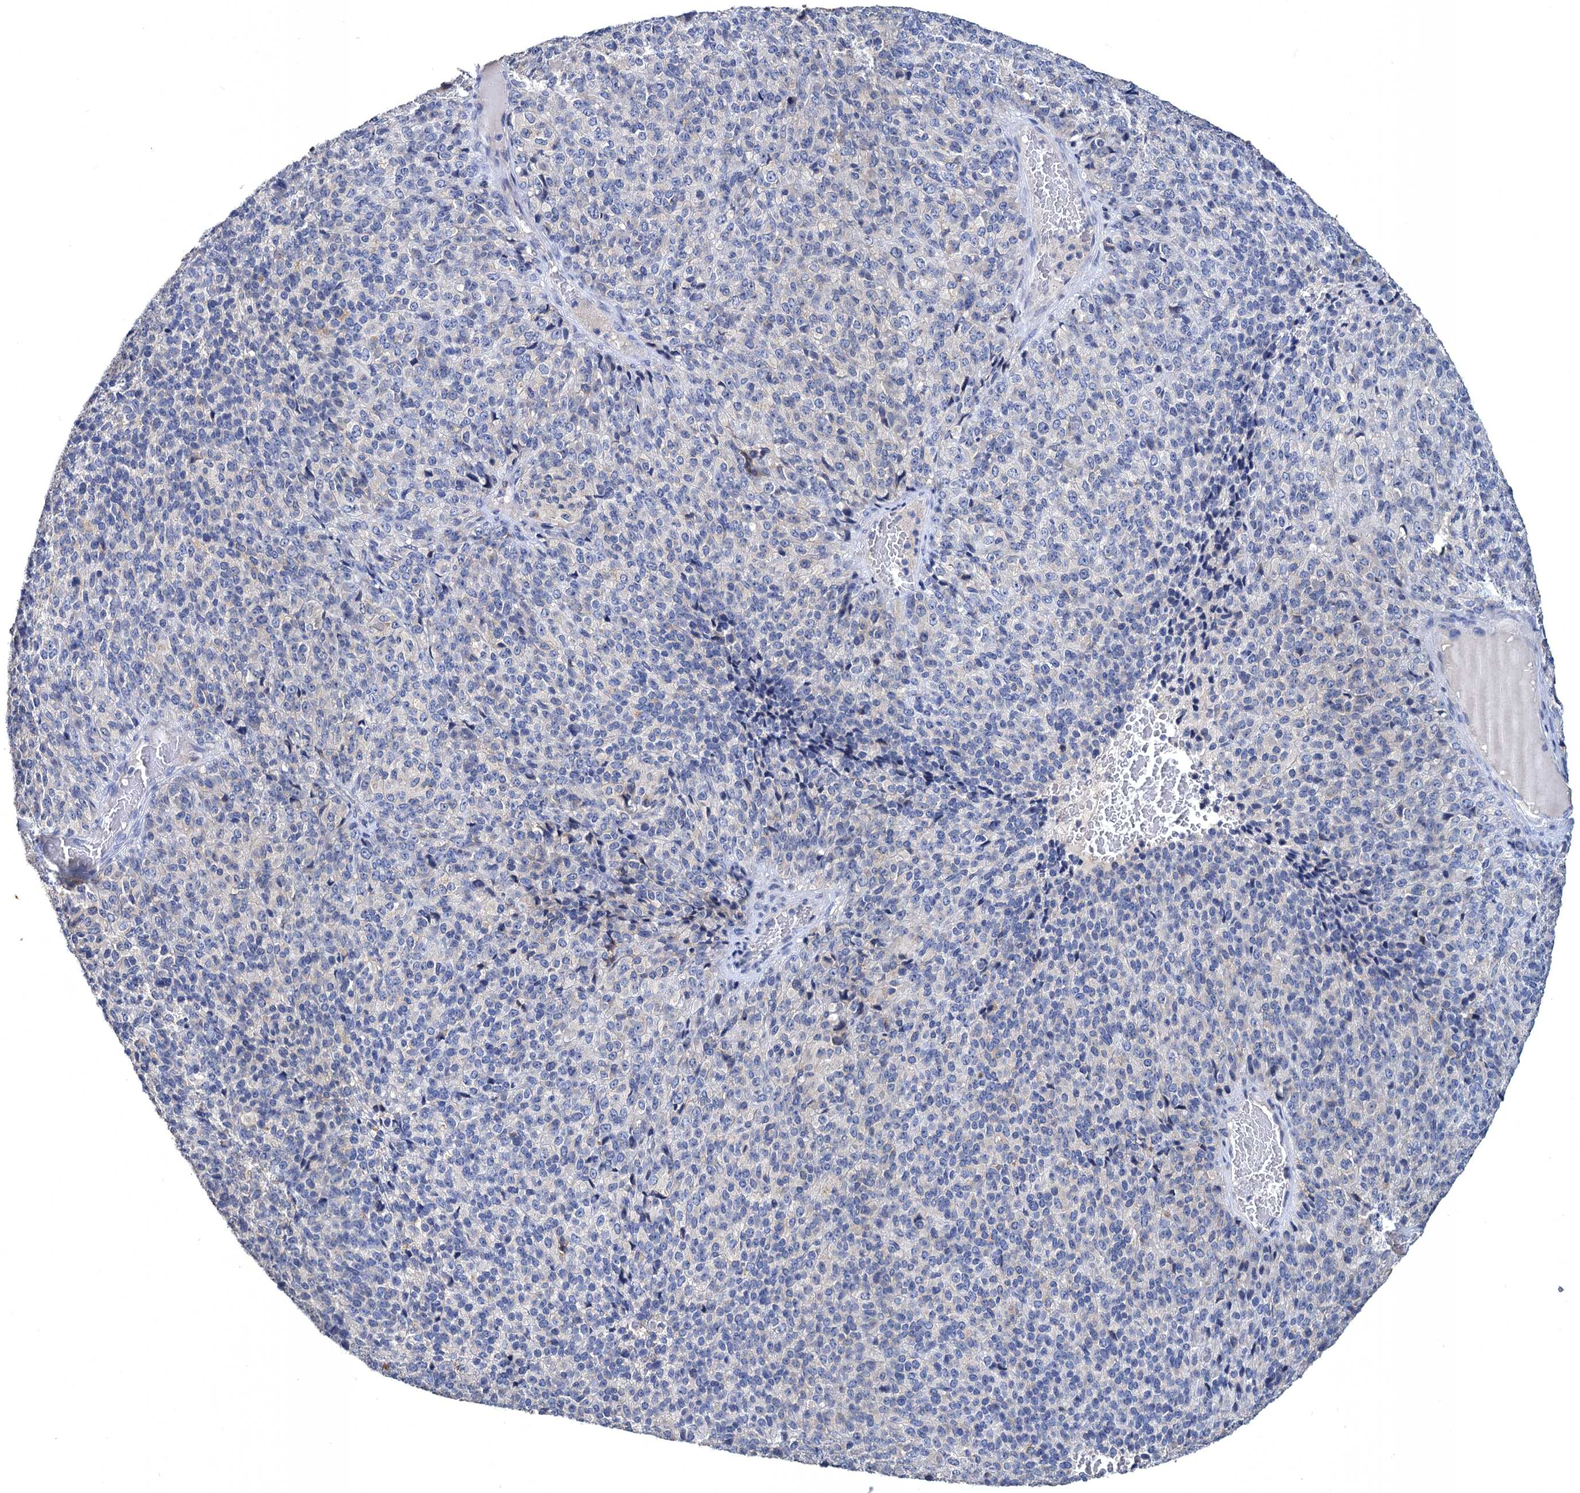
{"staining": {"intensity": "negative", "quantity": "none", "location": "none"}, "tissue": "melanoma", "cell_type": "Tumor cells", "image_type": "cancer", "snomed": [{"axis": "morphology", "description": "Malignant melanoma, Metastatic site"}, {"axis": "topography", "description": "Brain"}], "caption": "Malignant melanoma (metastatic site) was stained to show a protein in brown. There is no significant expression in tumor cells.", "gene": "ATP9A", "patient": {"sex": "female", "age": 56}}